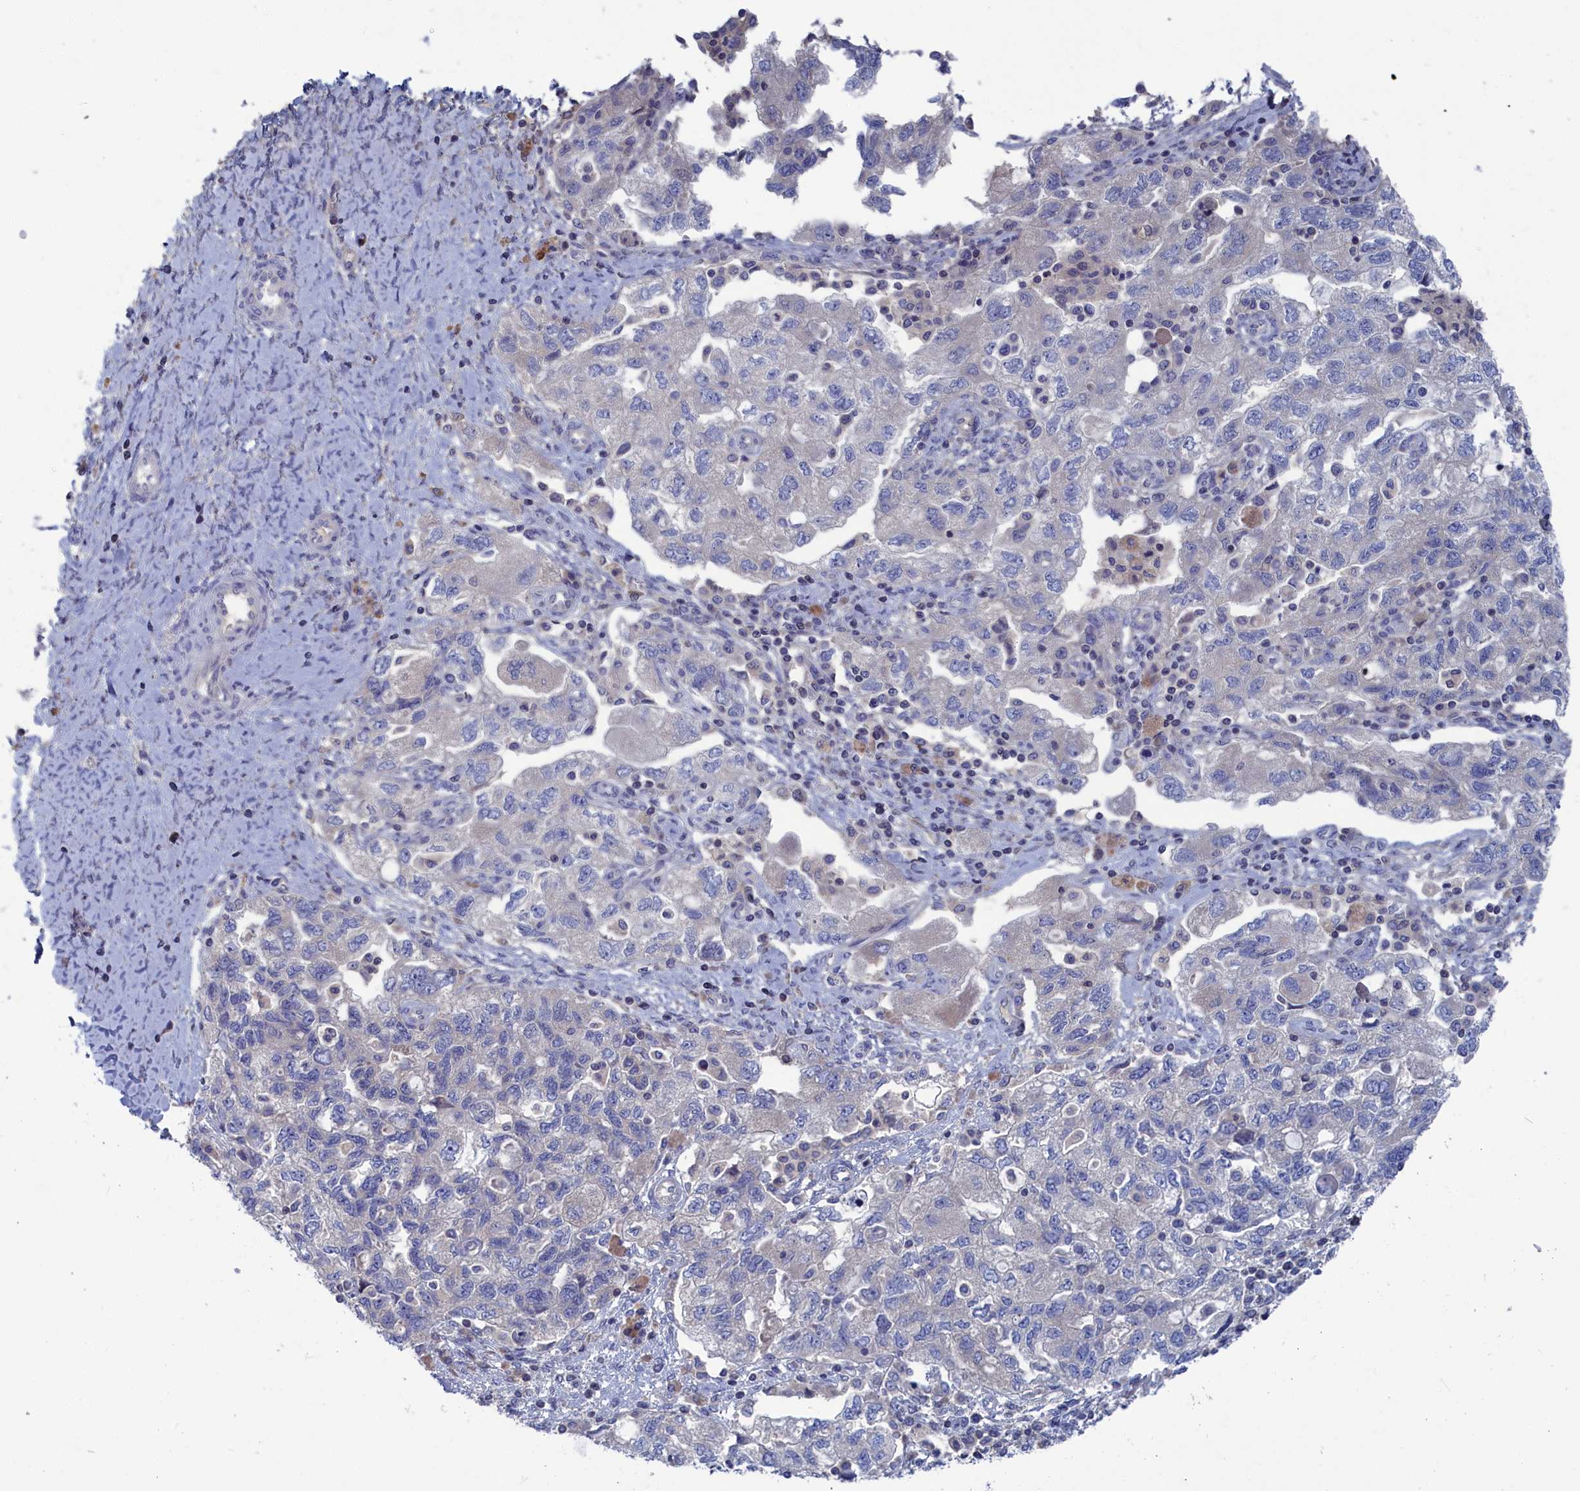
{"staining": {"intensity": "negative", "quantity": "none", "location": "none"}, "tissue": "ovarian cancer", "cell_type": "Tumor cells", "image_type": "cancer", "snomed": [{"axis": "morphology", "description": "Carcinoma, NOS"}, {"axis": "morphology", "description": "Cystadenocarcinoma, serous, NOS"}, {"axis": "topography", "description": "Ovary"}], "caption": "High power microscopy histopathology image of an immunohistochemistry photomicrograph of carcinoma (ovarian), revealing no significant positivity in tumor cells. (Brightfield microscopy of DAB IHC at high magnification).", "gene": "CEND1", "patient": {"sex": "female", "age": 69}}